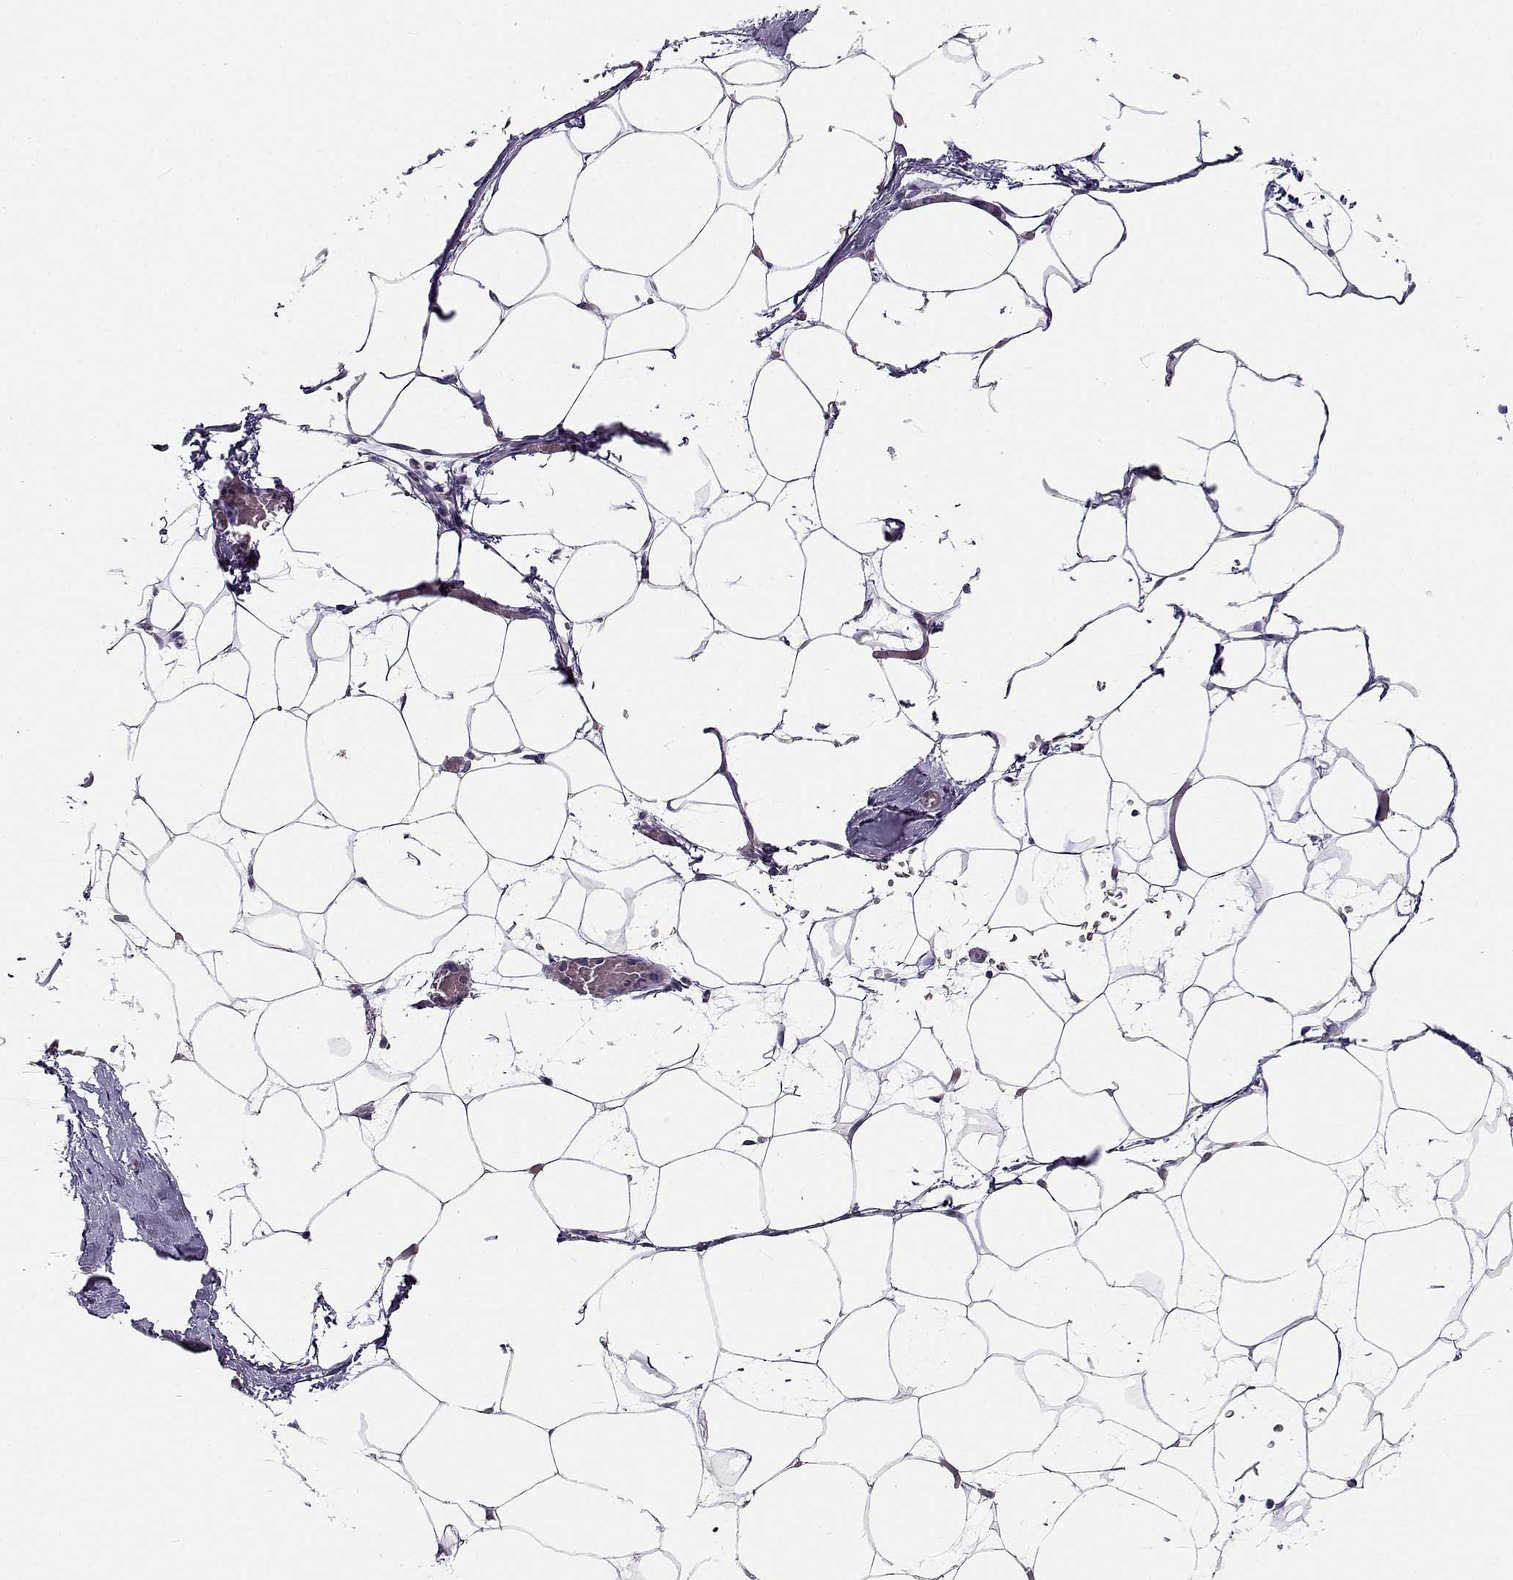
{"staining": {"intensity": "negative", "quantity": "none", "location": "none"}, "tissue": "adipose tissue", "cell_type": "Adipocytes", "image_type": "normal", "snomed": [{"axis": "morphology", "description": "Normal tissue, NOS"}, {"axis": "topography", "description": "Adipose tissue"}], "caption": "A high-resolution micrograph shows immunohistochemistry (IHC) staining of unremarkable adipose tissue, which exhibits no significant positivity in adipocytes.", "gene": "TMEM145", "patient": {"sex": "male", "age": 57}}